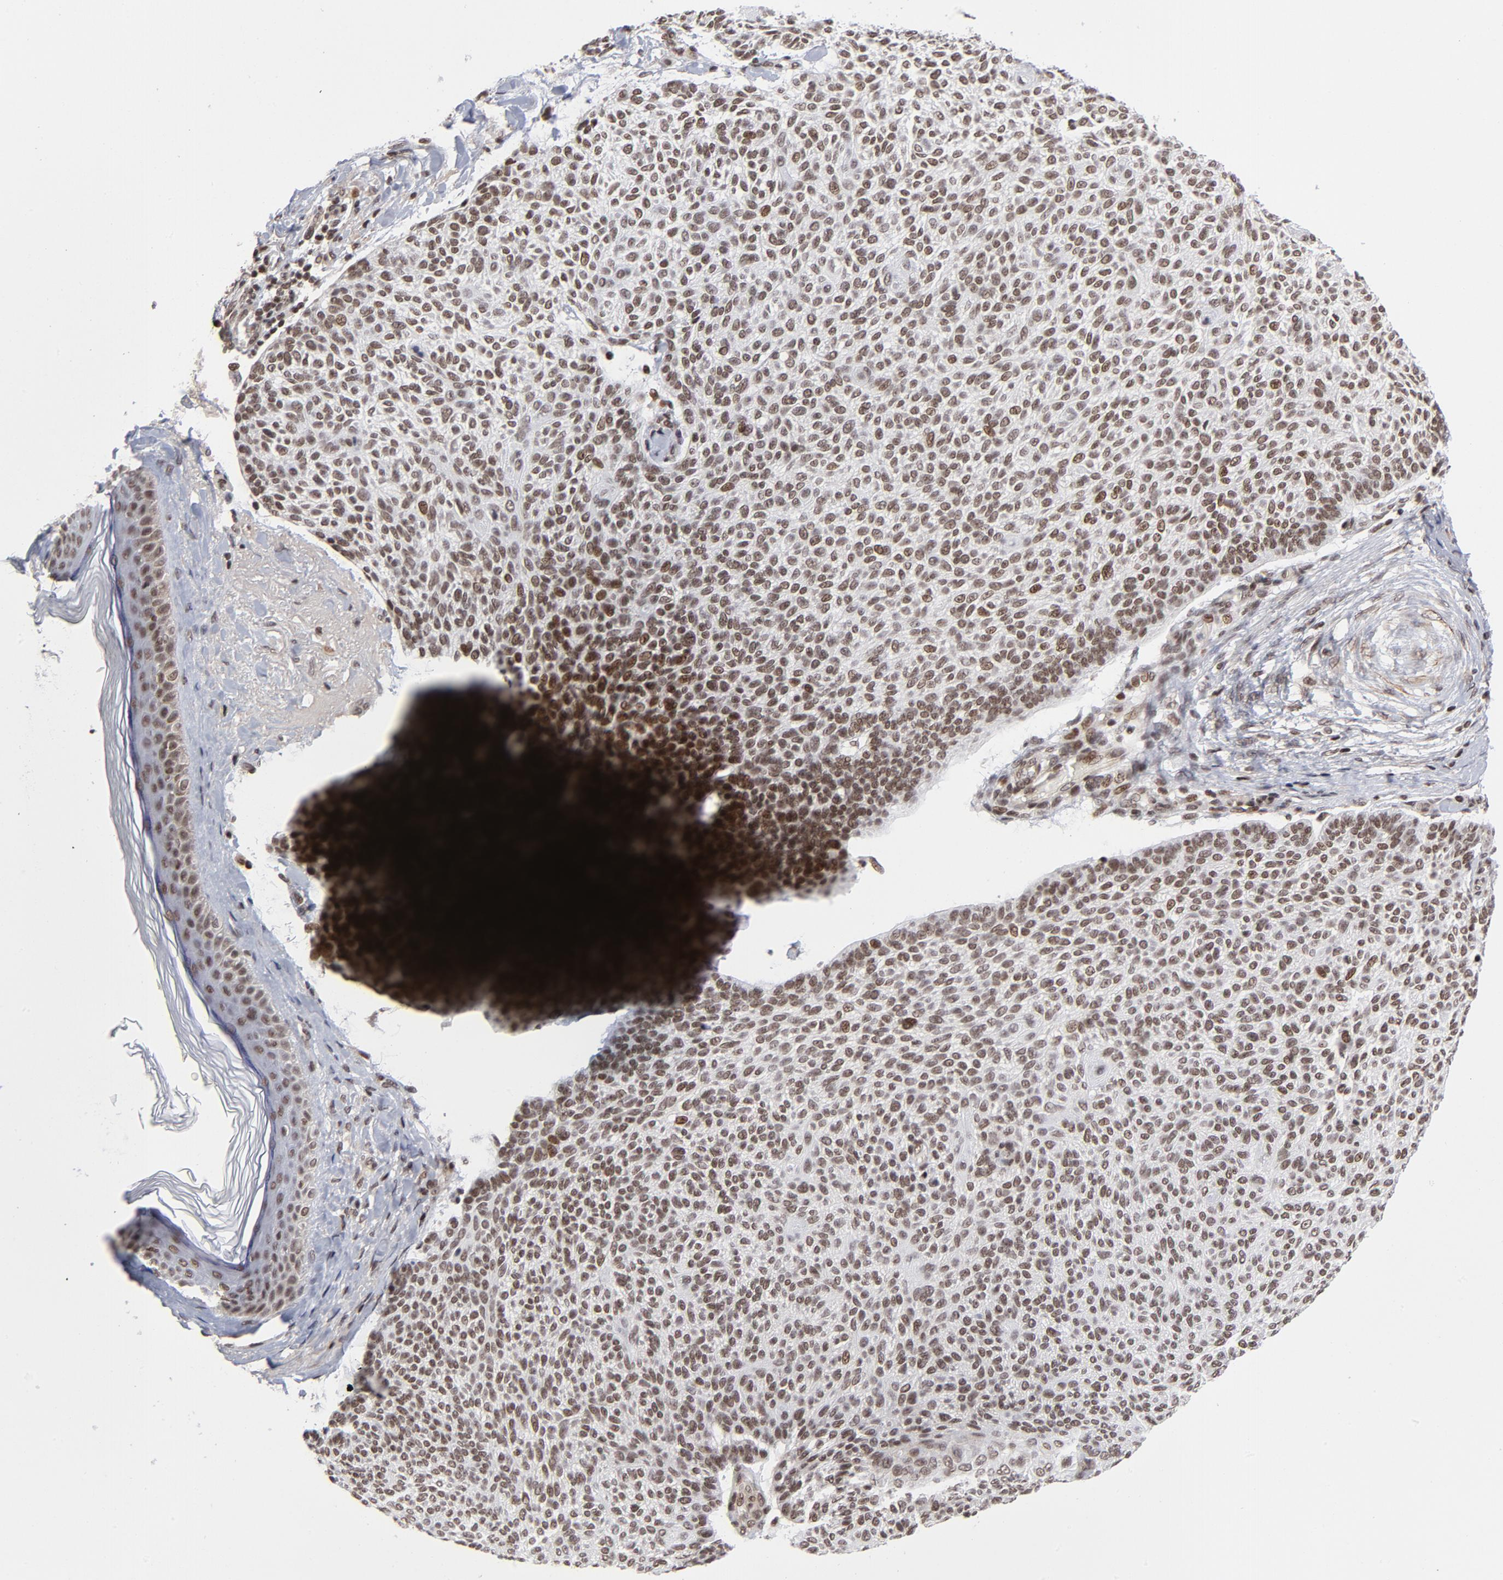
{"staining": {"intensity": "strong", "quantity": ">75%", "location": "nuclear"}, "tissue": "skin cancer", "cell_type": "Tumor cells", "image_type": "cancer", "snomed": [{"axis": "morphology", "description": "Normal tissue, NOS"}, {"axis": "morphology", "description": "Basal cell carcinoma"}, {"axis": "topography", "description": "Skin"}], "caption": "Skin basal cell carcinoma stained for a protein (brown) demonstrates strong nuclear positive staining in approximately >75% of tumor cells.", "gene": "CTCF", "patient": {"sex": "female", "age": 70}}